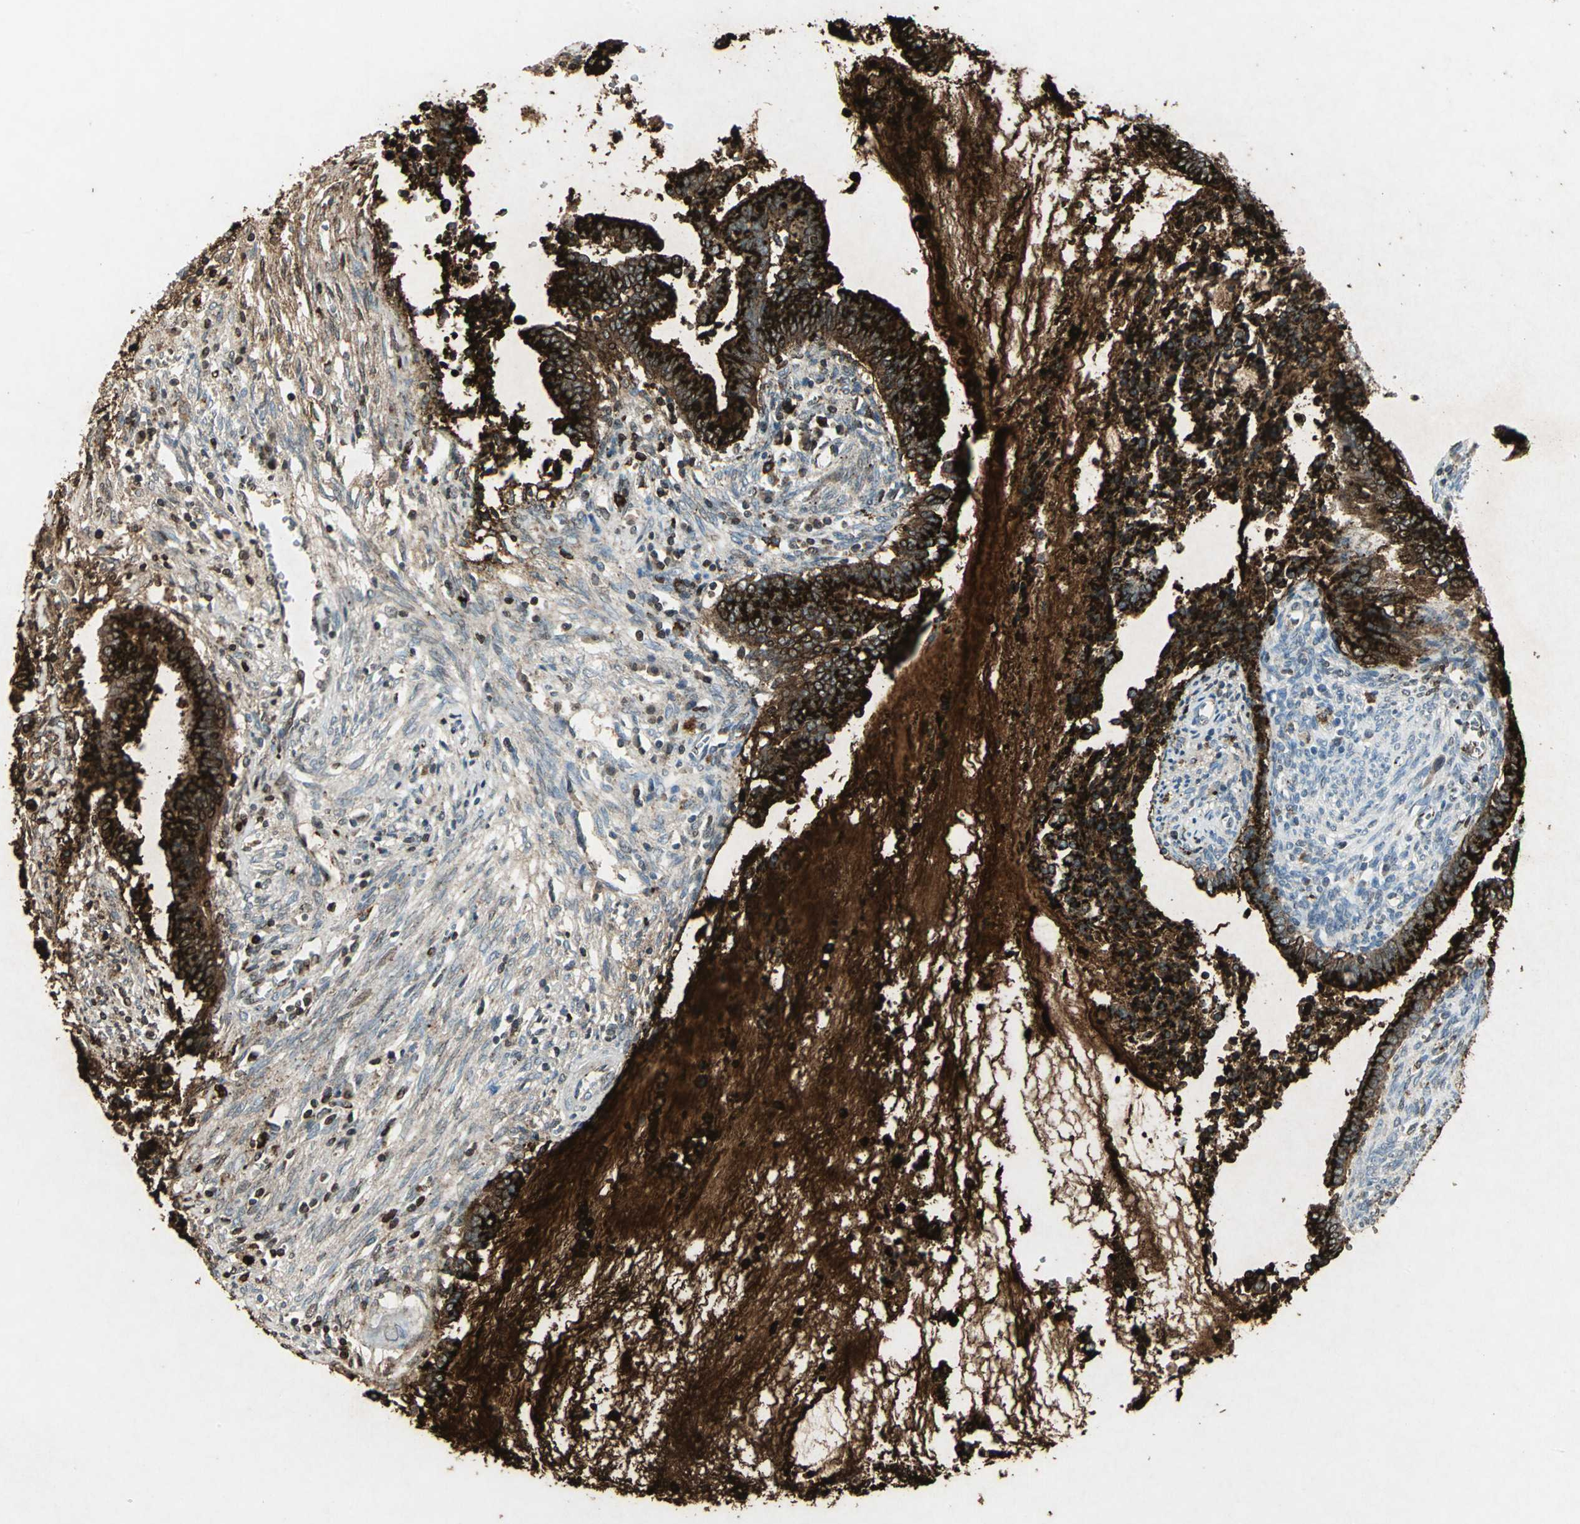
{"staining": {"intensity": "strong", "quantity": ">75%", "location": "cytoplasmic/membranous"}, "tissue": "cervical cancer", "cell_type": "Tumor cells", "image_type": "cancer", "snomed": [{"axis": "morphology", "description": "Adenocarcinoma, NOS"}, {"axis": "topography", "description": "Cervix"}], "caption": "Cervical adenocarcinoma tissue displays strong cytoplasmic/membranous staining in about >75% of tumor cells (DAB (3,3'-diaminobenzidine) IHC with brightfield microscopy, high magnification).", "gene": "CAMK2B", "patient": {"sex": "female", "age": 44}}